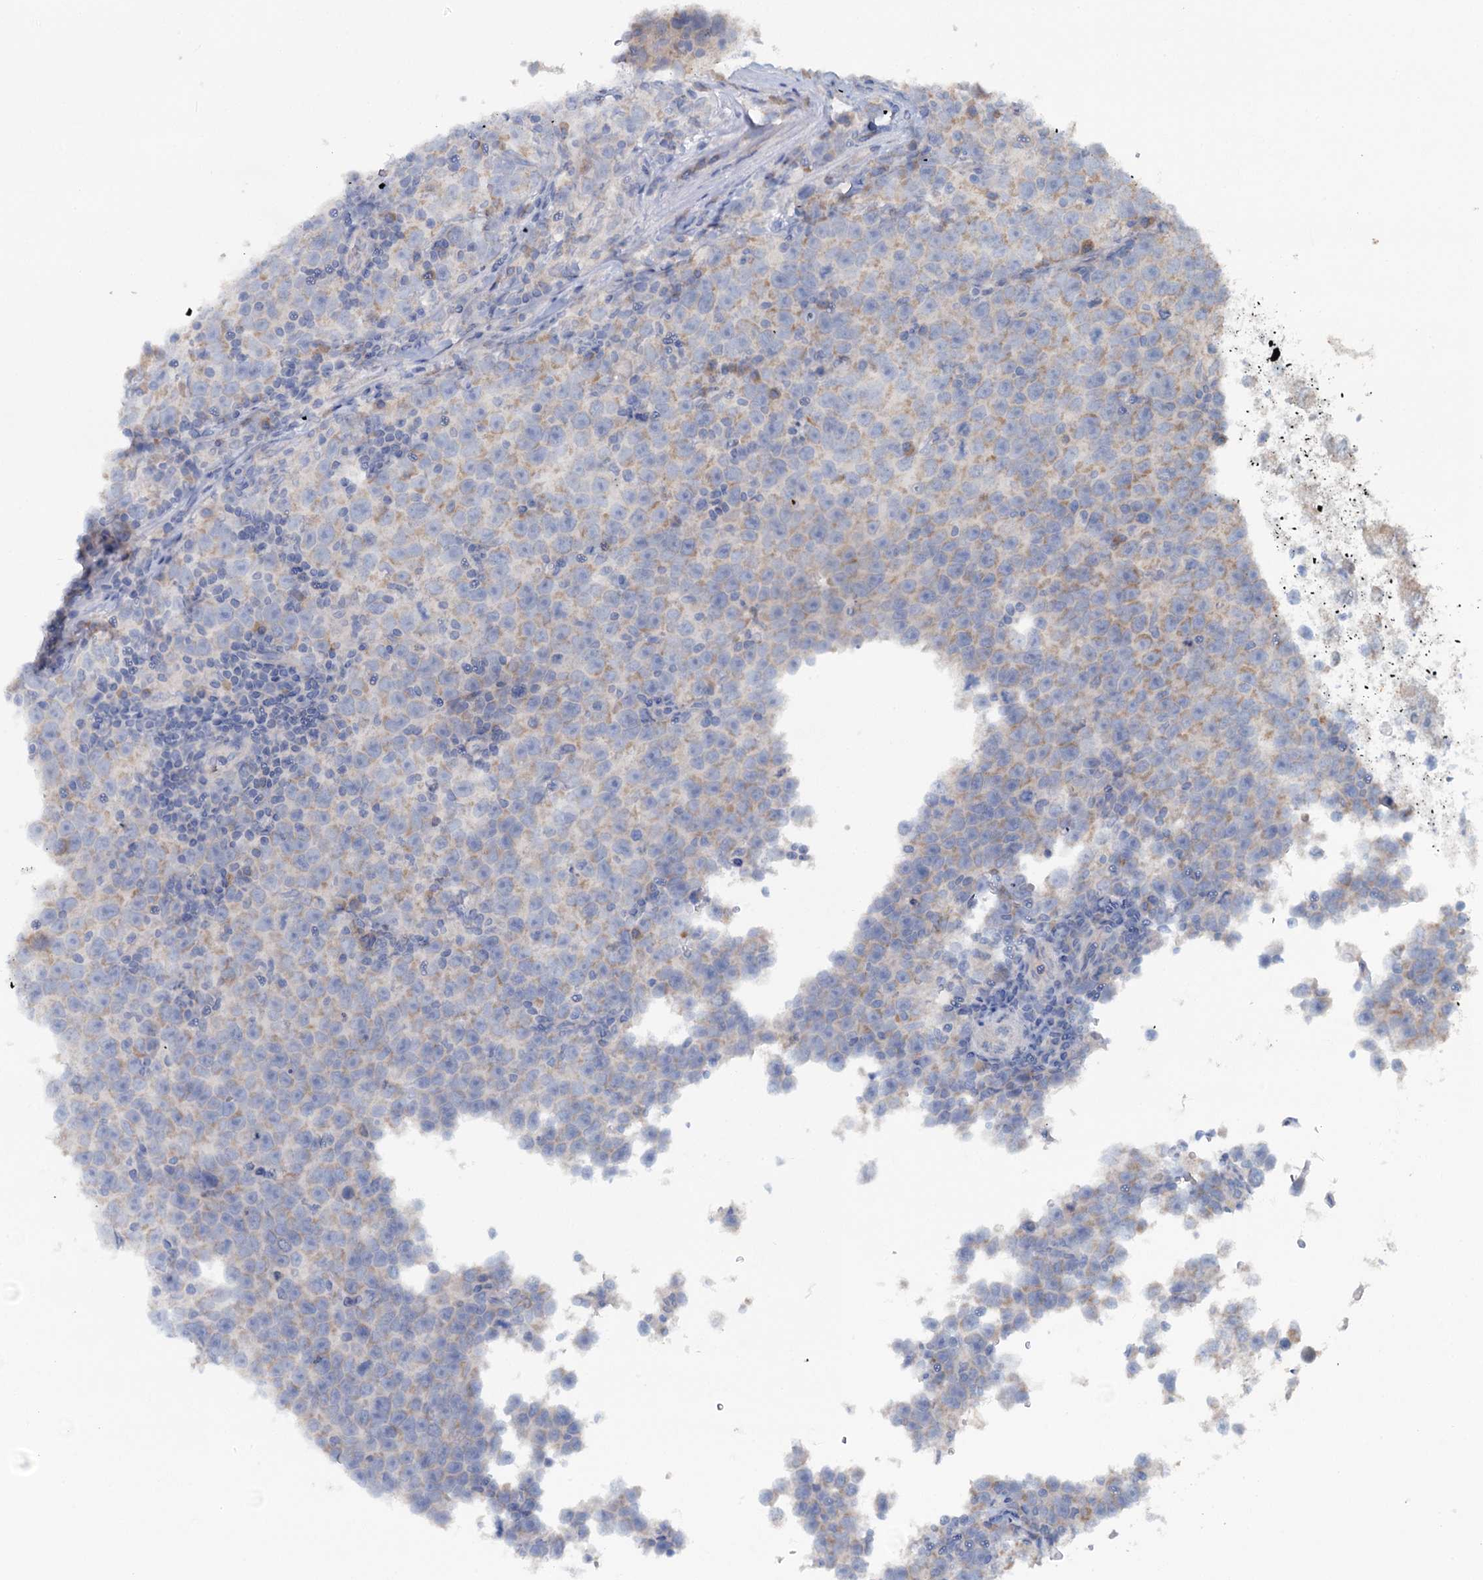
{"staining": {"intensity": "weak", "quantity": "<25%", "location": "cytoplasmic/membranous"}, "tissue": "testis cancer", "cell_type": "Tumor cells", "image_type": "cancer", "snomed": [{"axis": "morphology", "description": "Normal tissue, NOS"}, {"axis": "morphology", "description": "Seminoma, NOS"}, {"axis": "topography", "description": "Testis"}], "caption": "There is no significant expression in tumor cells of testis seminoma.", "gene": "FUNDC1", "patient": {"sex": "male", "age": 43}}